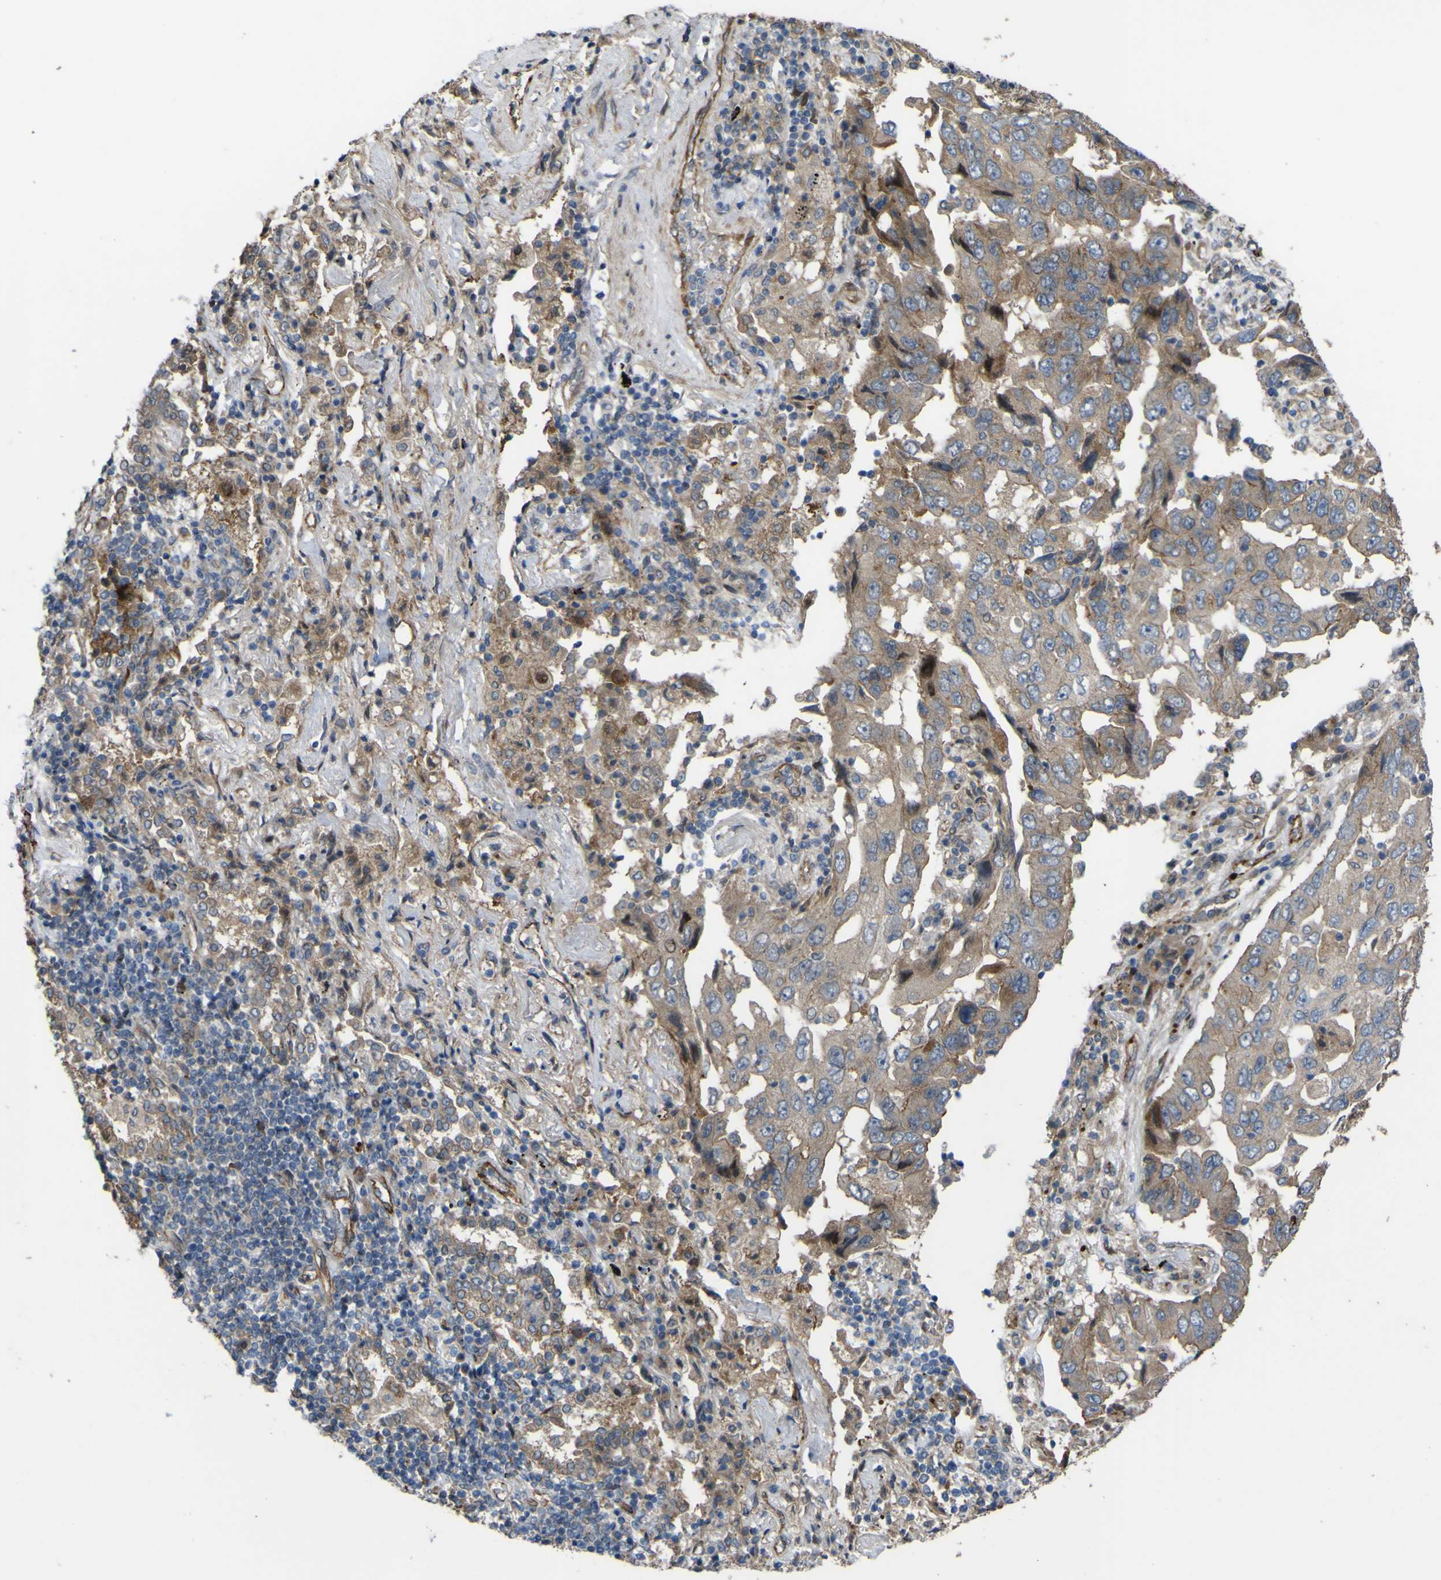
{"staining": {"intensity": "weak", "quantity": ">75%", "location": "cytoplasmic/membranous"}, "tissue": "lung cancer", "cell_type": "Tumor cells", "image_type": "cancer", "snomed": [{"axis": "morphology", "description": "Adenocarcinoma, NOS"}, {"axis": "topography", "description": "Lung"}], "caption": "Immunohistochemistry (IHC) histopathology image of human lung cancer (adenocarcinoma) stained for a protein (brown), which demonstrates low levels of weak cytoplasmic/membranous staining in about >75% of tumor cells.", "gene": "FBXO30", "patient": {"sex": "female", "age": 65}}